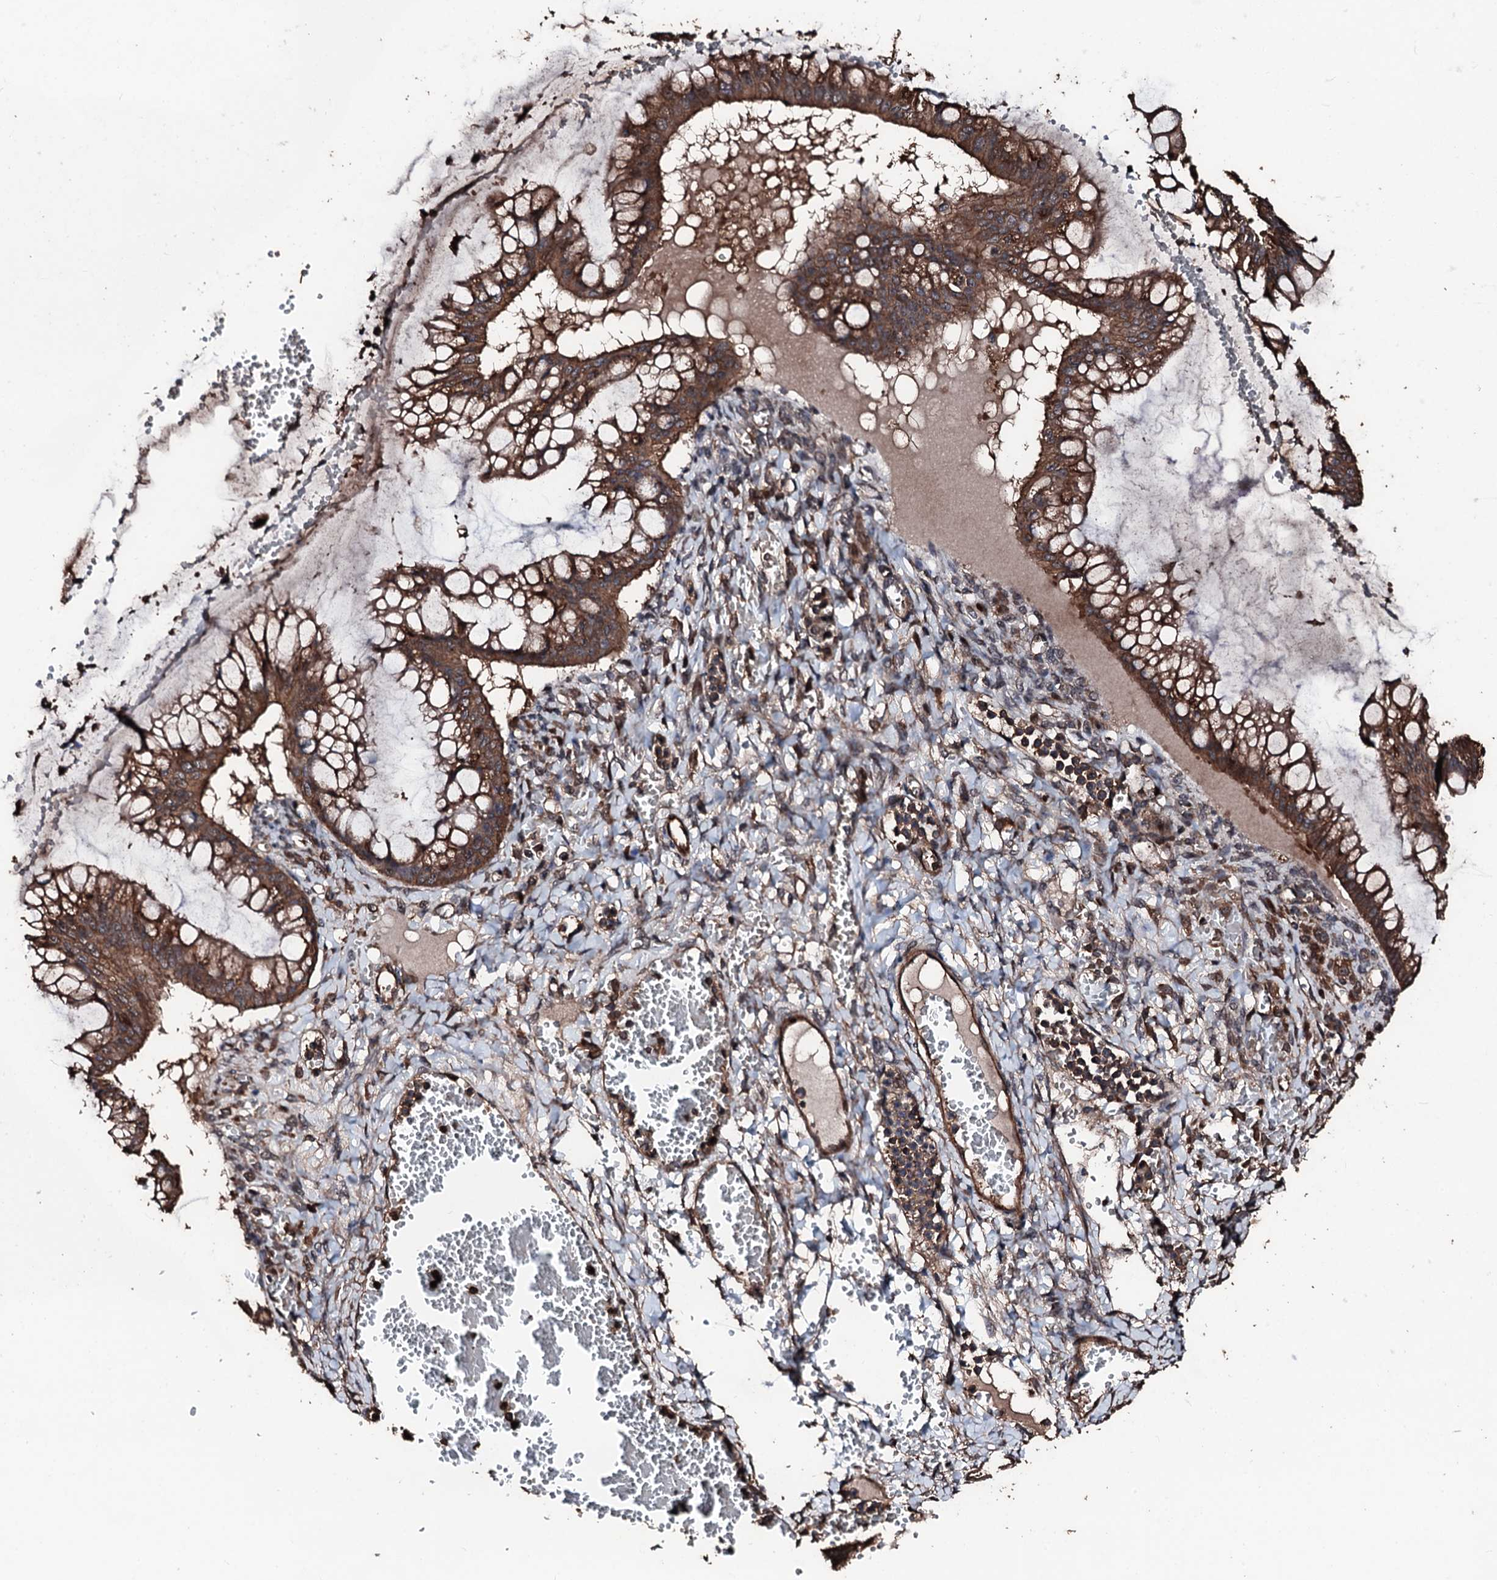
{"staining": {"intensity": "strong", "quantity": ">75%", "location": "cytoplasmic/membranous"}, "tissue": "ovarian cancer", "cell_type": "Tumor cells", "image_type": "cancer", "snomed": [{"axis": "morphology", "description": "Cystadenocarcinoma, mucinous, NOS"}, {"axis": "topography", "description": "Ovary"}], "caption": "A brown stain highlights strong cytoplasmic/membranous expression of a protein in ovarian cancer (mucinous cystadenocarcinoma) tumor cells.", "gene": "KIF18A", "patient": {"sex": "female", "age": 73}}